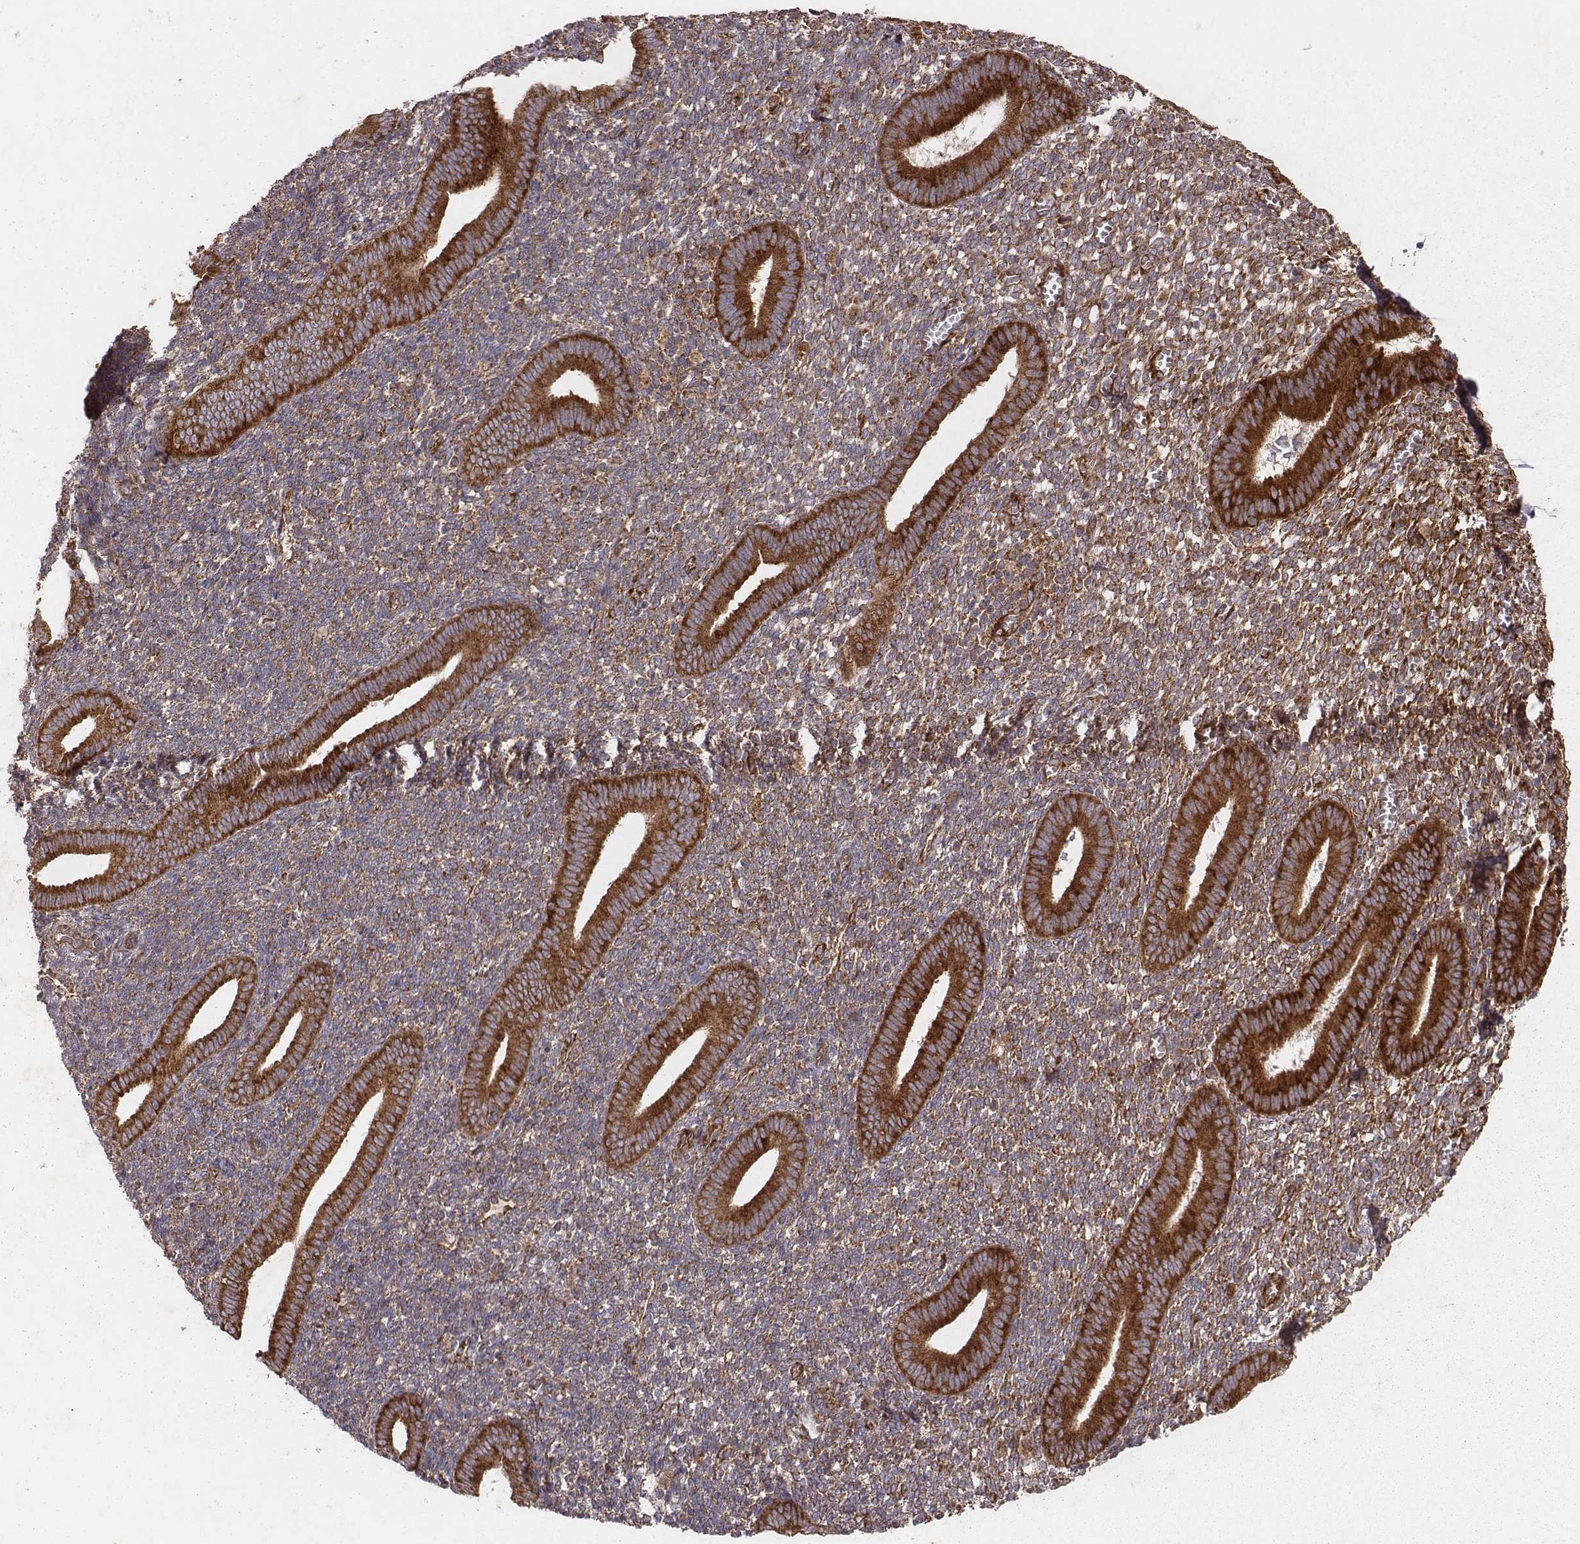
{"staining": {"intensity": "moderate", "quantity": ">75%", "location": "cytoplasmic/membranous"}, "tissue": "endometrium", "cell_type": "Cells in endometrial stroma", "image_type": "normal", "snomed": [{"axis": "morphology", "description": "Normal tissue, NOS"}, {"axis": "topography", "description": "Endometrium"}], "caption": "Protein expression analysis of unremarkable human endometrium reveals moderate cytoplasmic/membranous positivity in approximately >75% of cells in endometrial stroma. The protein is shown in brown color, while the nuclei are stained blue.", "gene": "TXLNA", "patient": {"sex": "female", "age": 25}}